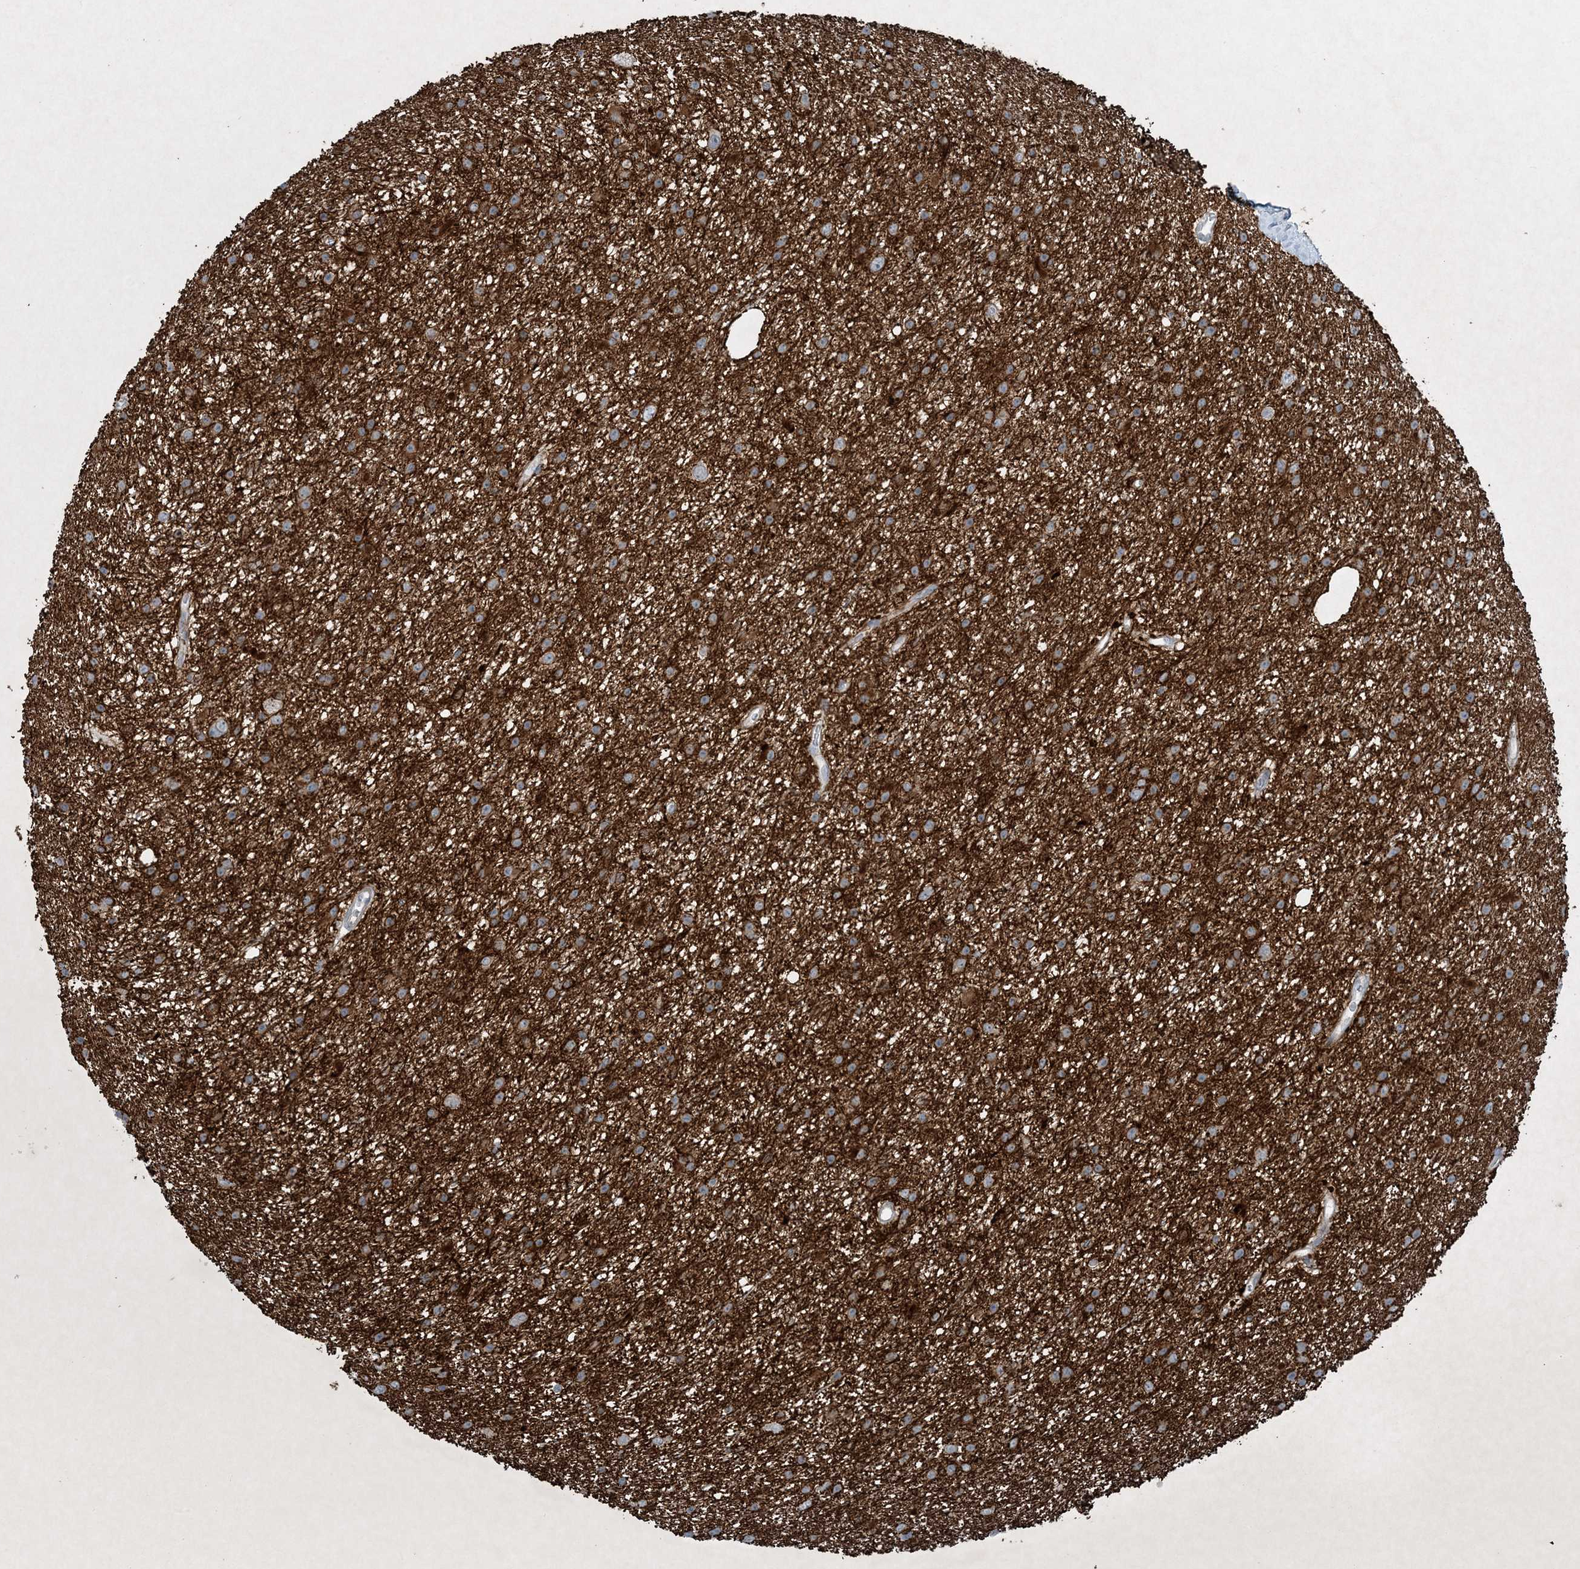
{"staining": {"intensity": "moderate", "quantity": ">75%", "location": "cytoplasmic/membranous"}, "tissue": "glioma", "cell_type": "Tumor cells", "image_type": "cancer", "snomed": [{"axis": "morphology", "description": "Glioma, malignant, Low grade"}, {"axis": "topography", "description": "Cerebral cortex"}], "caption": "Protein expression analysis of human glioma reveals moderate cytoplasmic/membranous staining in approximately >75% of tumor cells.", "gene": "MITD1", "patient": {"sex": "female", "age": 39}}